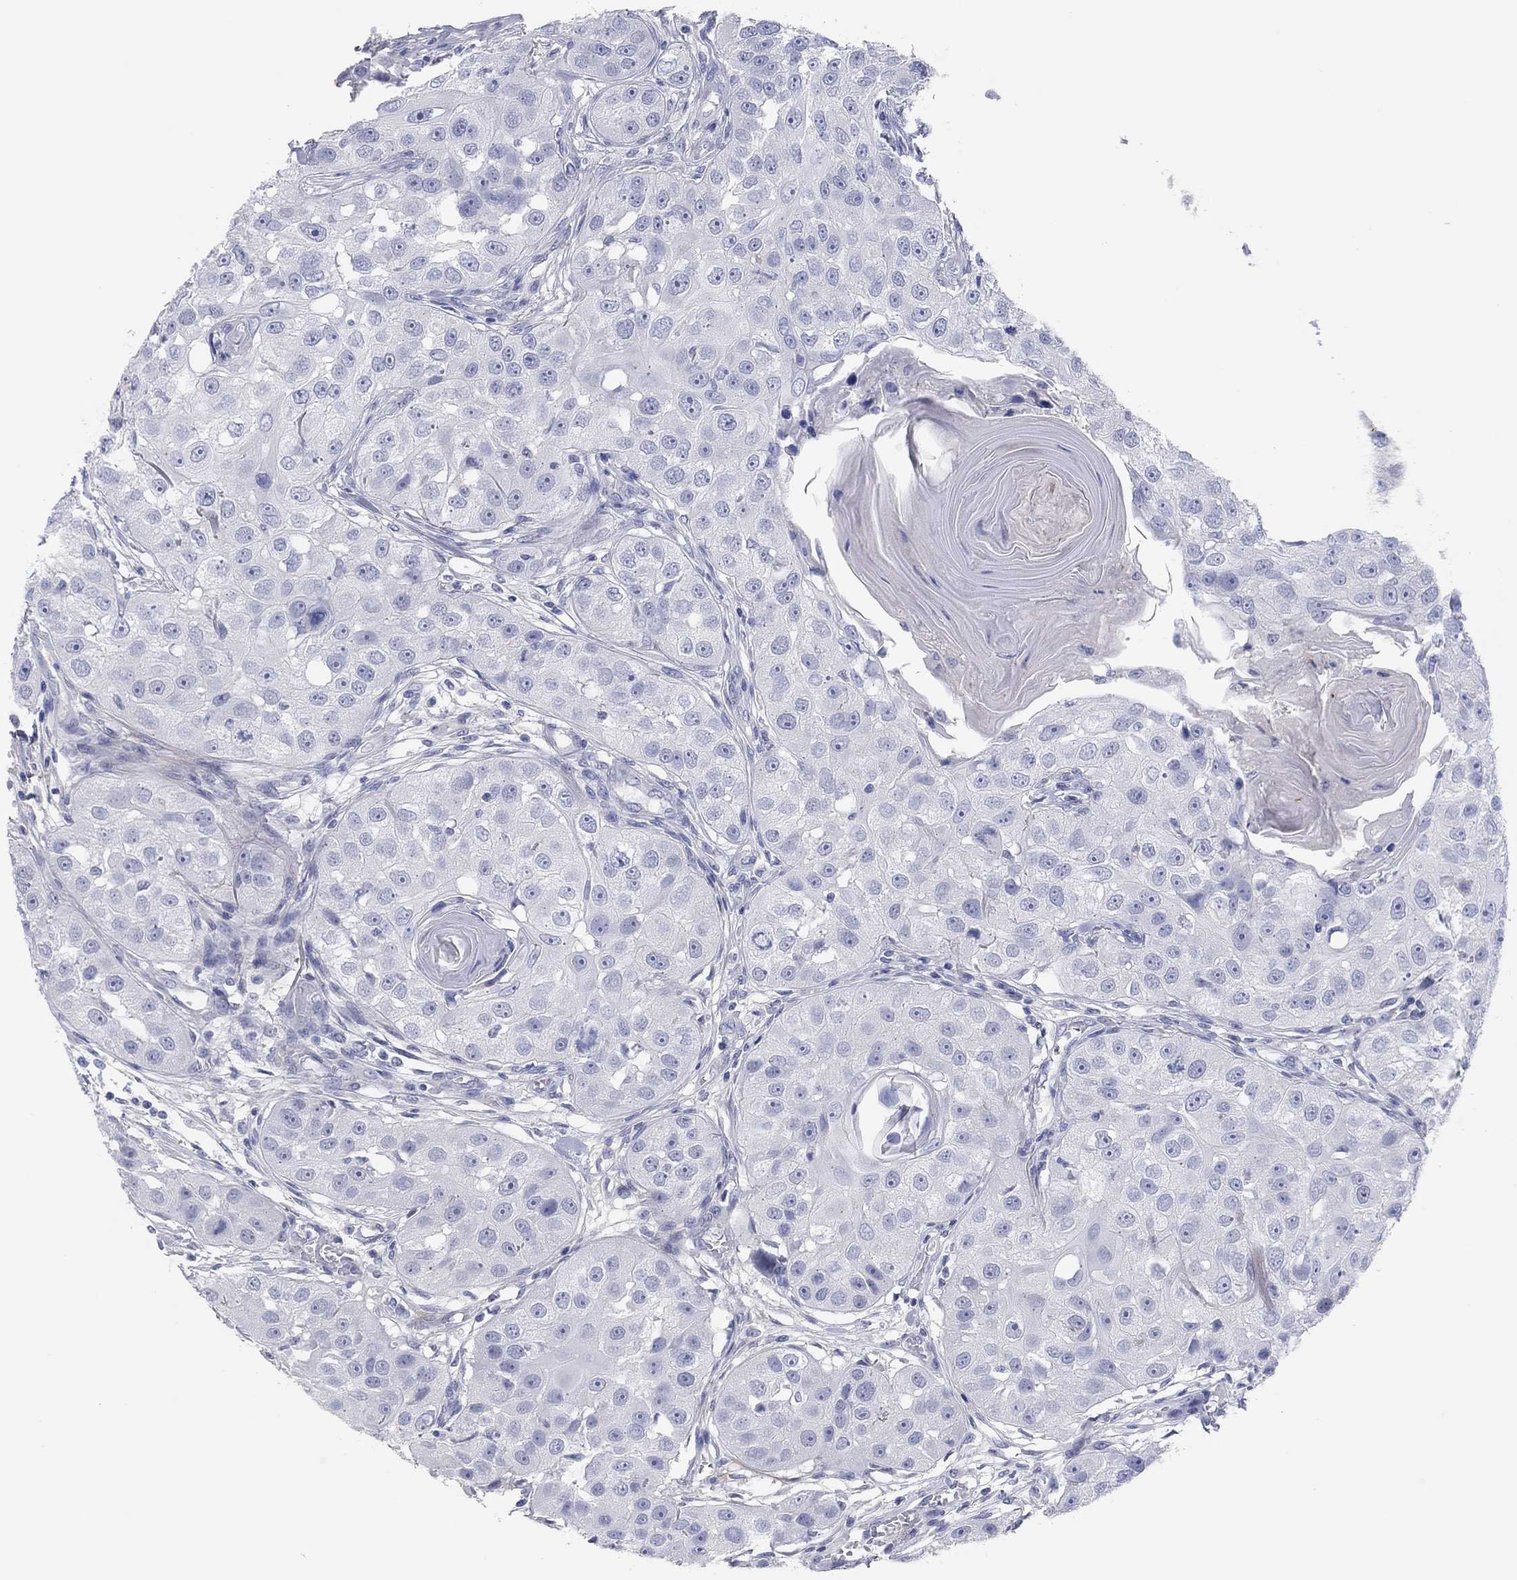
{"staining": {"intensity": "negative", "quantity": "none", "location": "none"}, "tissue": "head and neck cancer", "cell_type": "Tumor cells", "image_type": "cancer", "snomed": [{"axis": "morphology", "description": "Normal tissue, NOS"}, {"axis": "morphology", "description": "Squamous cell carcinoma, NOS"}, {"axis": "topography", "description": "Skeletal muscle"}, {"axis": "topography", "description": "Head-Neck"}], "caption": "The micrograph demonstrates no staining of tumor cells in squamous cell carcinoma (head and neck).", "gene": "CPNE6", "patient": {"sex": "male", "age": 51}}